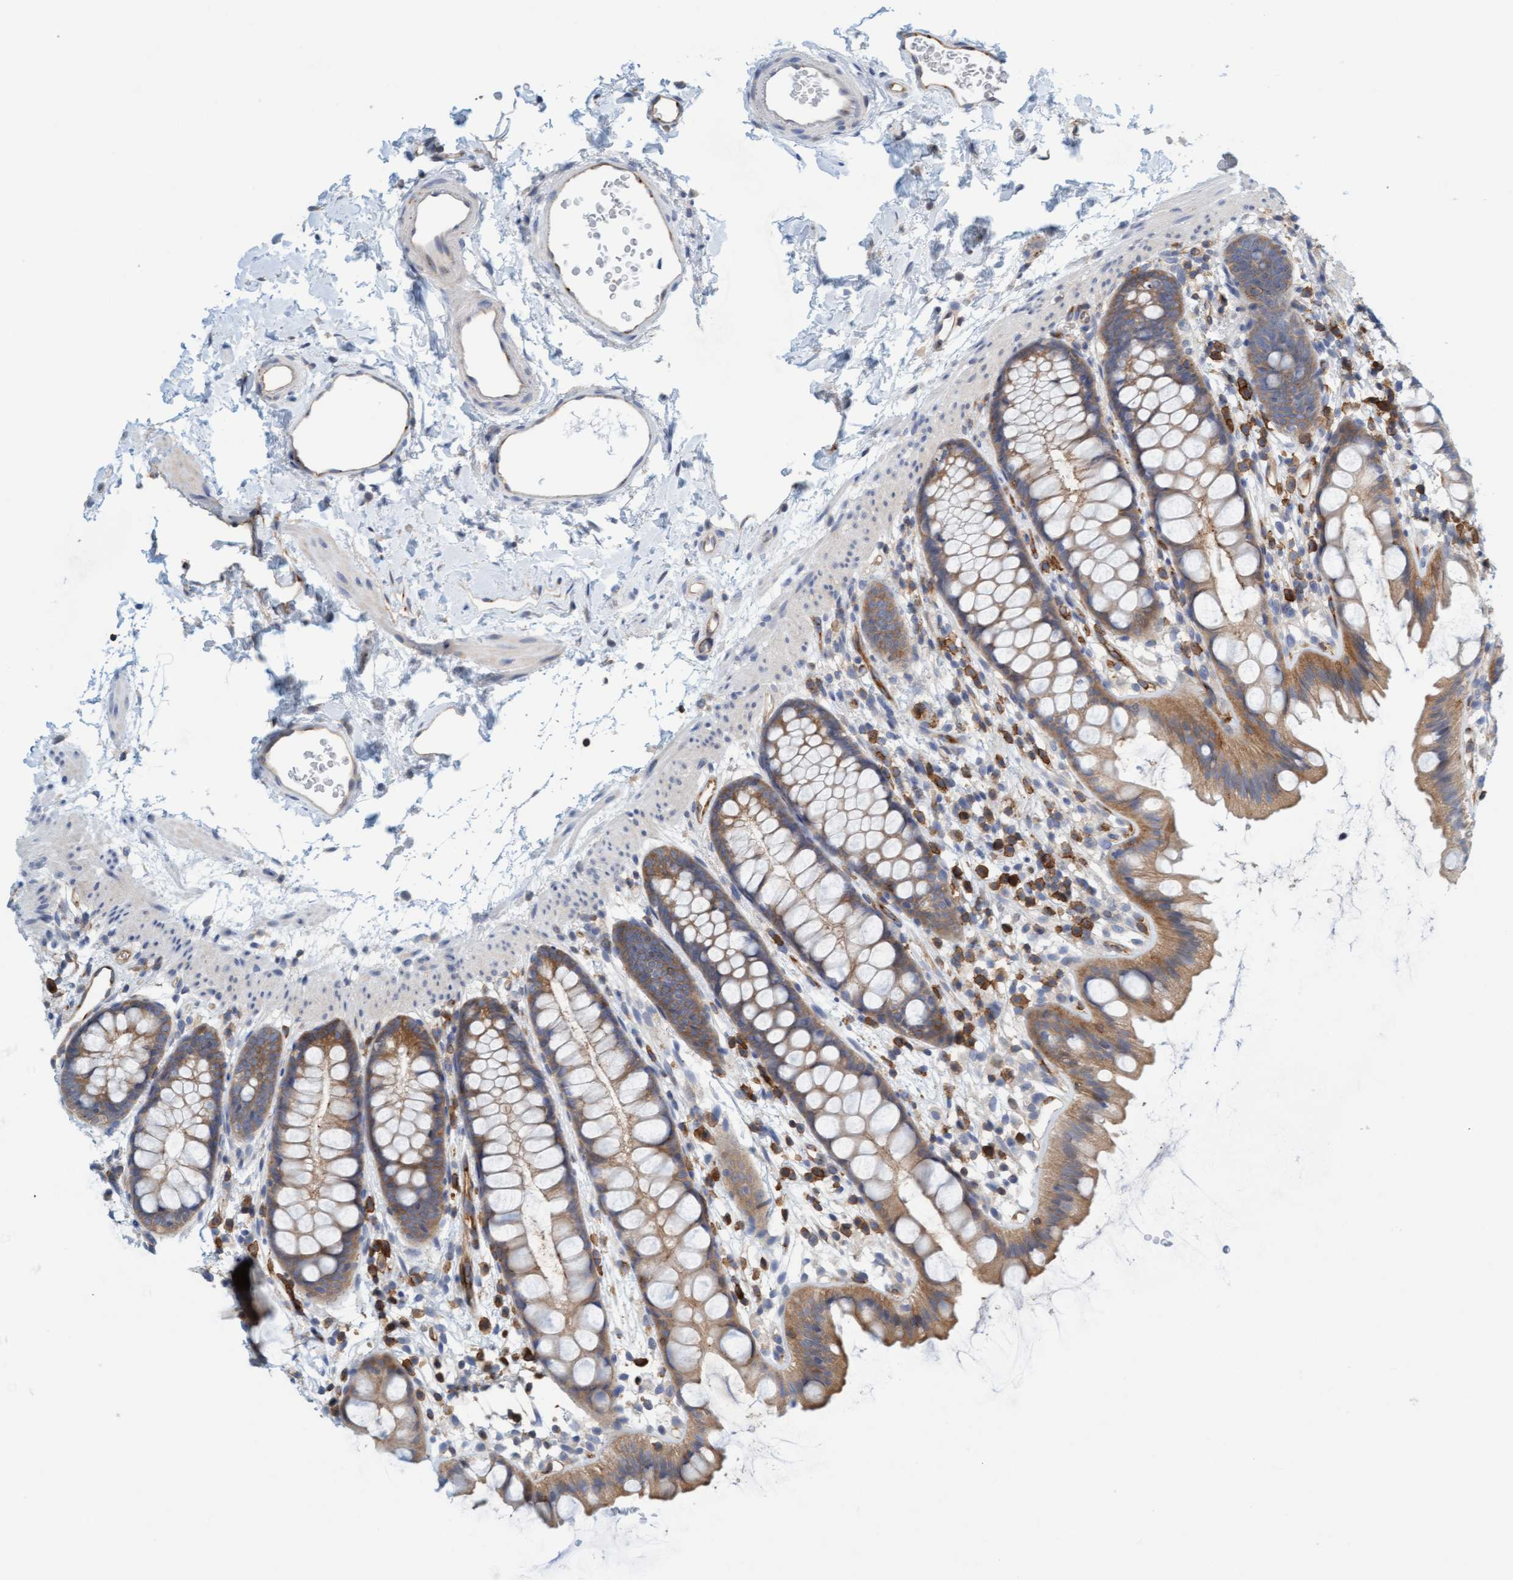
{"staining": {"intensity": "weak", "quantity": "25%-75%", "location": "cytoplasmic/membranous"}, "tissue": "rectum", "cell_type": "Glandular cells", "image_type": "normal", "snomed": [{"axis": "morphology", "description": "Normal tissue, NOS"}, {"axis": "topography", "description": "Rectum"}], "caption": "Immunohistochemical staining of unremarkable human rectum demonstrates 25%-75% levels of weak cytoplasmic/membranous protein positivity in about 25%-75% of glandular cells. Immunohistochemistry stains the protein in brown and the nuclei are stained blue.", "gene": "PRKD2", "patient": {"sex": "female", "age": 65}}